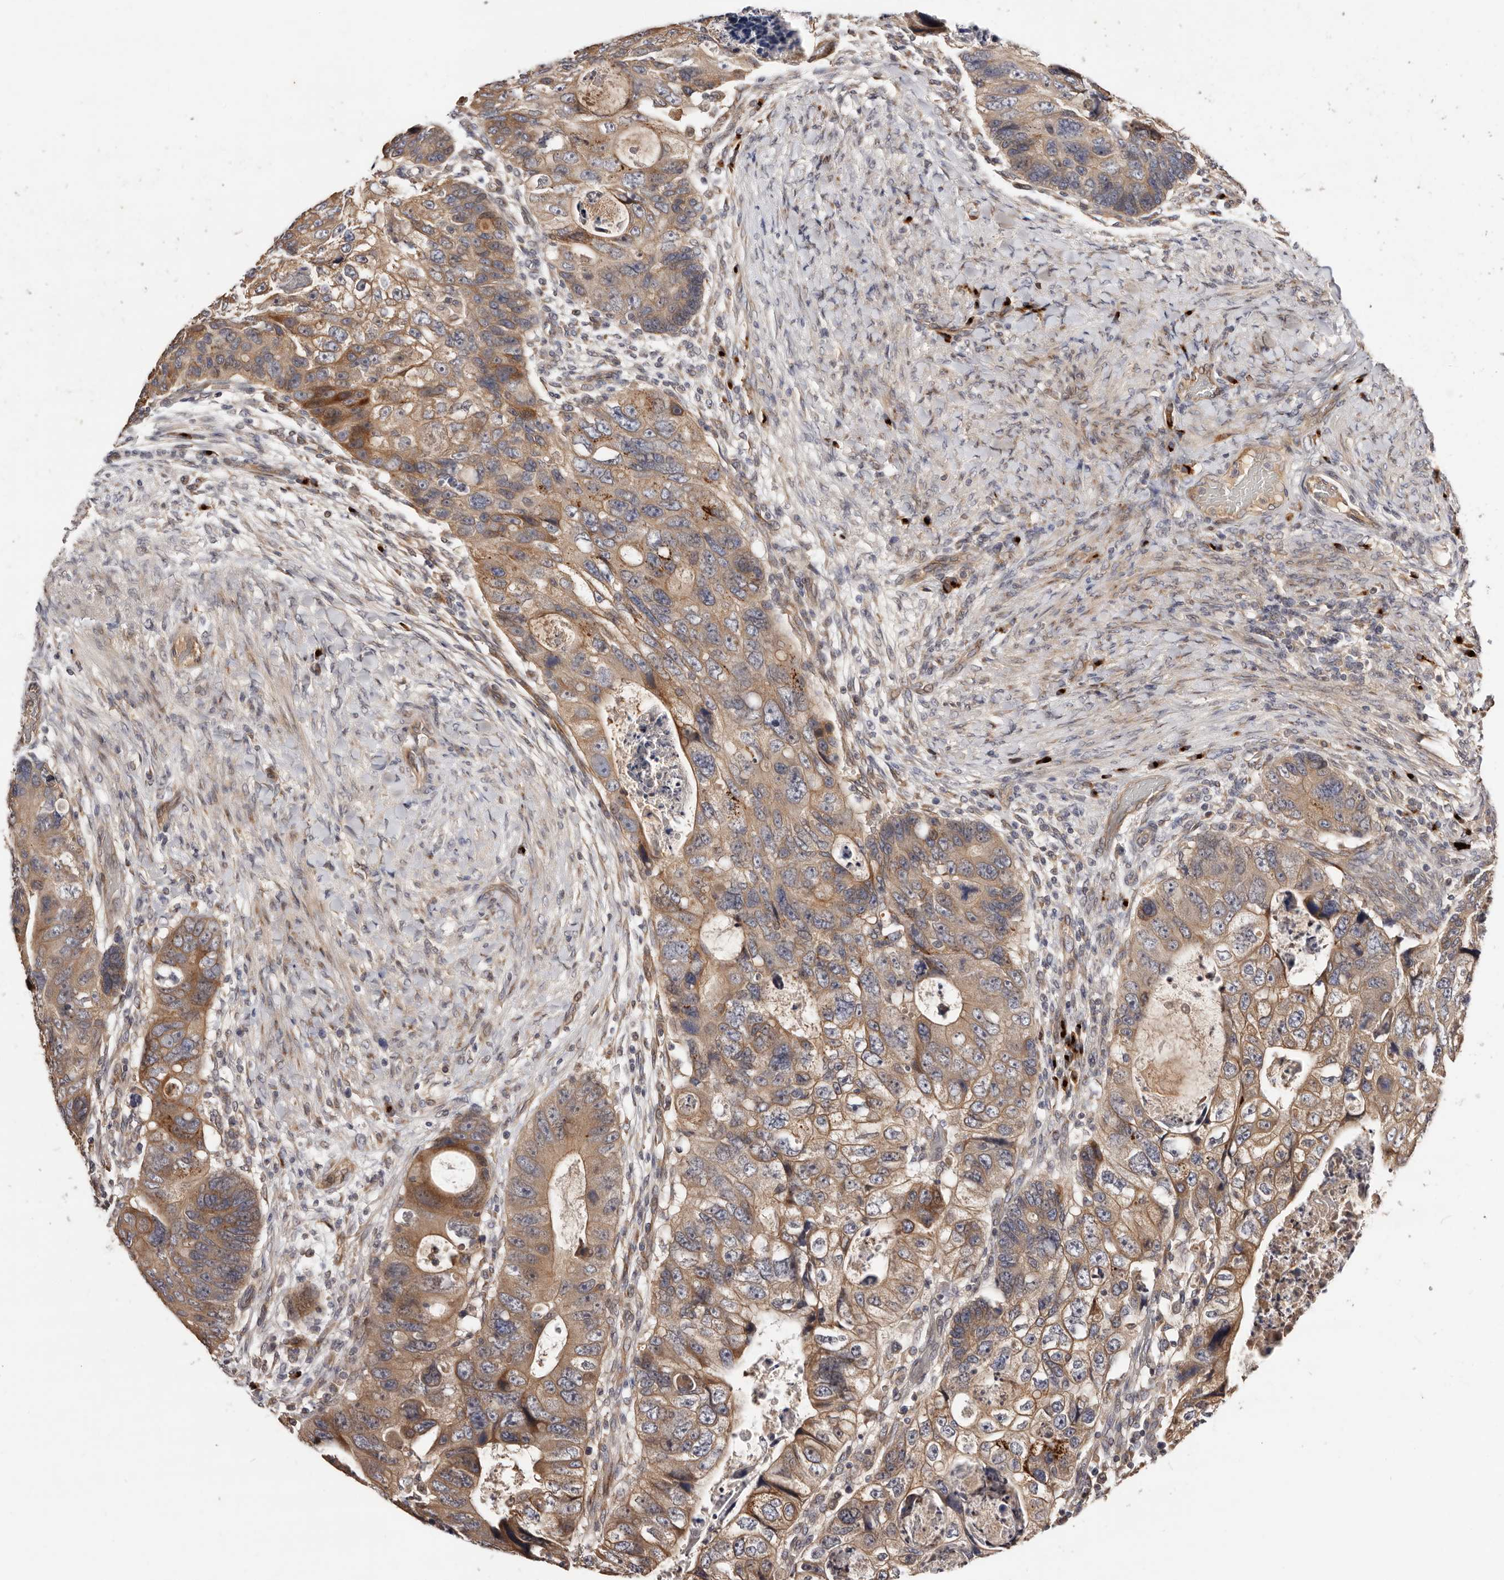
{"staining": {"intensity": "moderate", "quantity": ">75%", "location": "cytoplasmic/membranous"}, "tissue": "colorectal cancer", "cell_type": "Tumor cells", "image_type": "cancer", "snomed": [{"axis": "morphology", "description": "Adenocarcinoma, NOS"}, {"axis": "topography", "description": "Rectum"}], "caption": "The histopathology image demonstrates staining of colorectal cancer, revealing moderate cytoplasmic/membranous protein expression (brown color) within tumor cells.", "gene": "DACT2", "patient": {"sex": "male", "age": 59}}